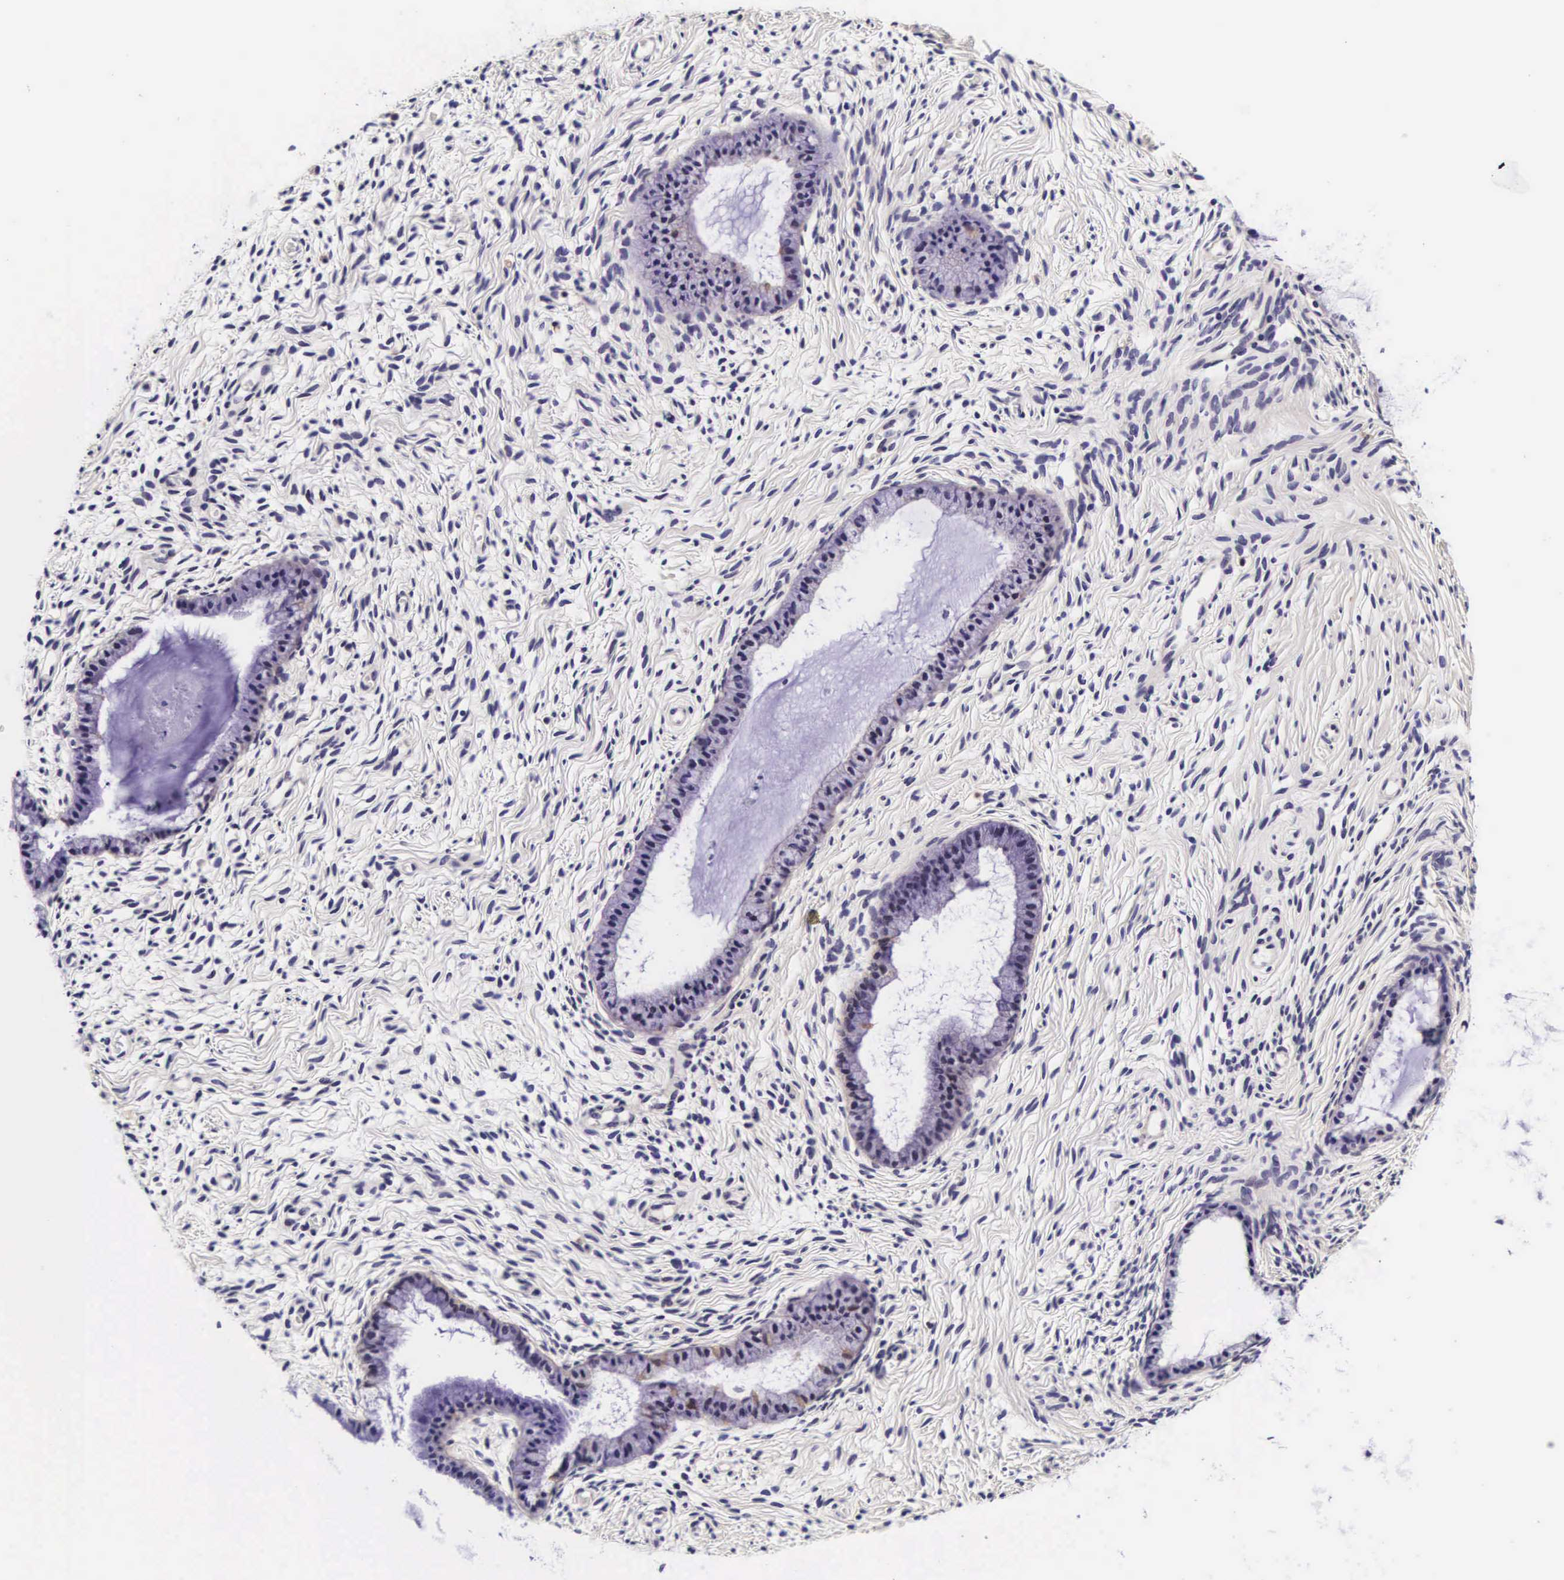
{"staining": {"intensity": "negative", "quantity": "none", "location": "none"}, "tissue": "cervix", "cell_type": "Glandular cells", "image_type": "normal", "snomed": [{"axis": "morphology", "description": "Normal tissue, NOS"}, {"axis": "topography", "description": "Cervix"}], "caption": "An image of cervix stained for a protein reveals no brown staining in glandular cells.", "gene": "PHETA2", "patient": {"sex": "female", "age": 70}}